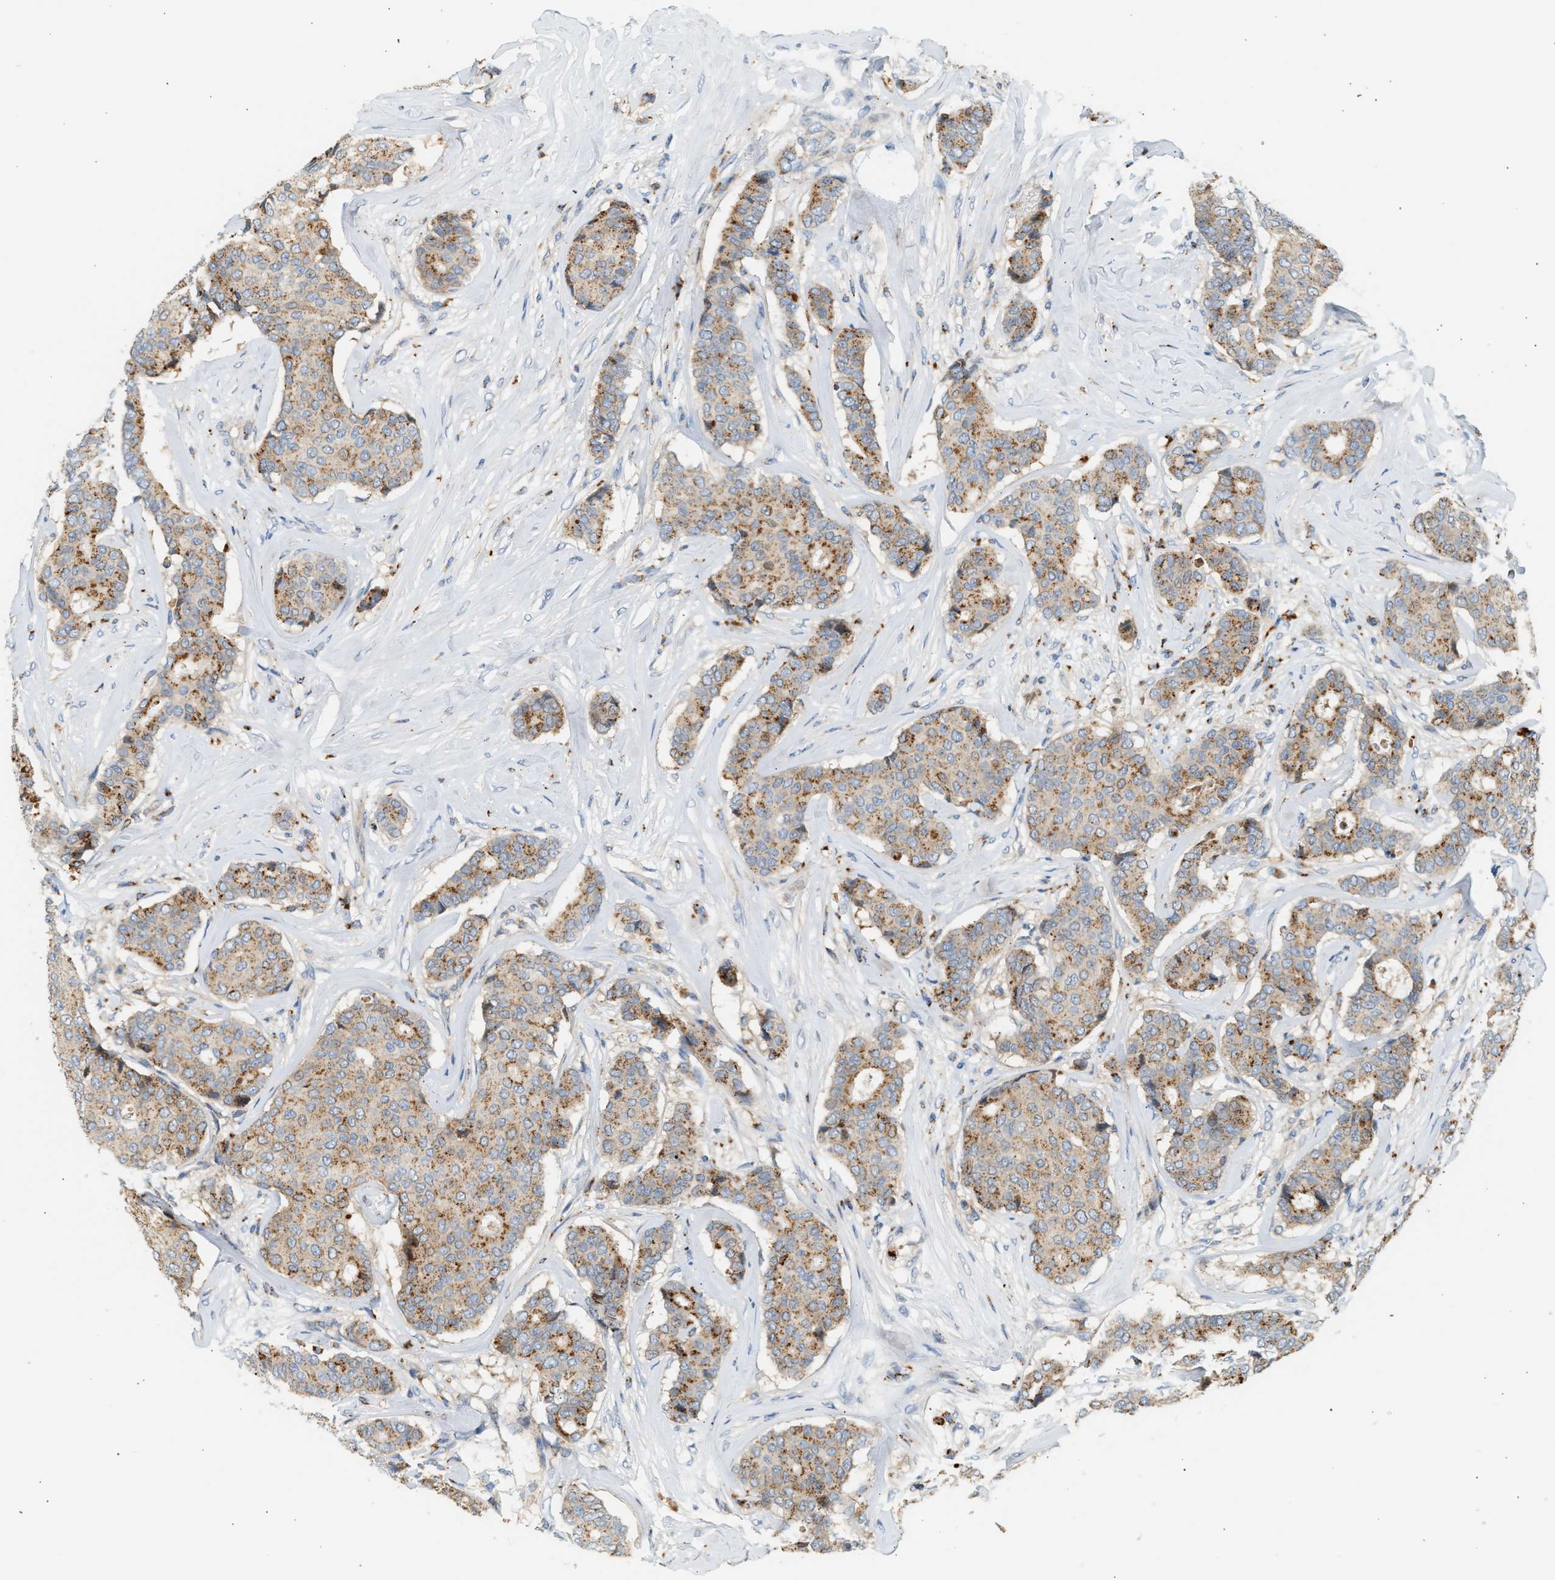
{"staining": {"intensity": "moderate", "quantity": ">75%", "location": "cytoplasmic/membranous"}, "tissue": "breast cancer", "cell_type": "Tumor cells", "image_type": "cancer", "snomed": [{"axis": "morphology", "description": "Duct carcinoma"}, {"axis": "topography", "description": "Breast"}], "caption": "Immunohistochemical staining of human breast cancer (infiltrating ductal carcinoma) demonstrates medium levels of moderate cytoplasmic/membranous staining in approximately >75% of tumor cells. The staining was performed using DAB to visualize the protein expression in brown, while the nuclei were stained in blue with hematoxylin (Magnification: 20x).", "gene": "ENTHD1", "patient": {"sex": "female", "age": 75}}